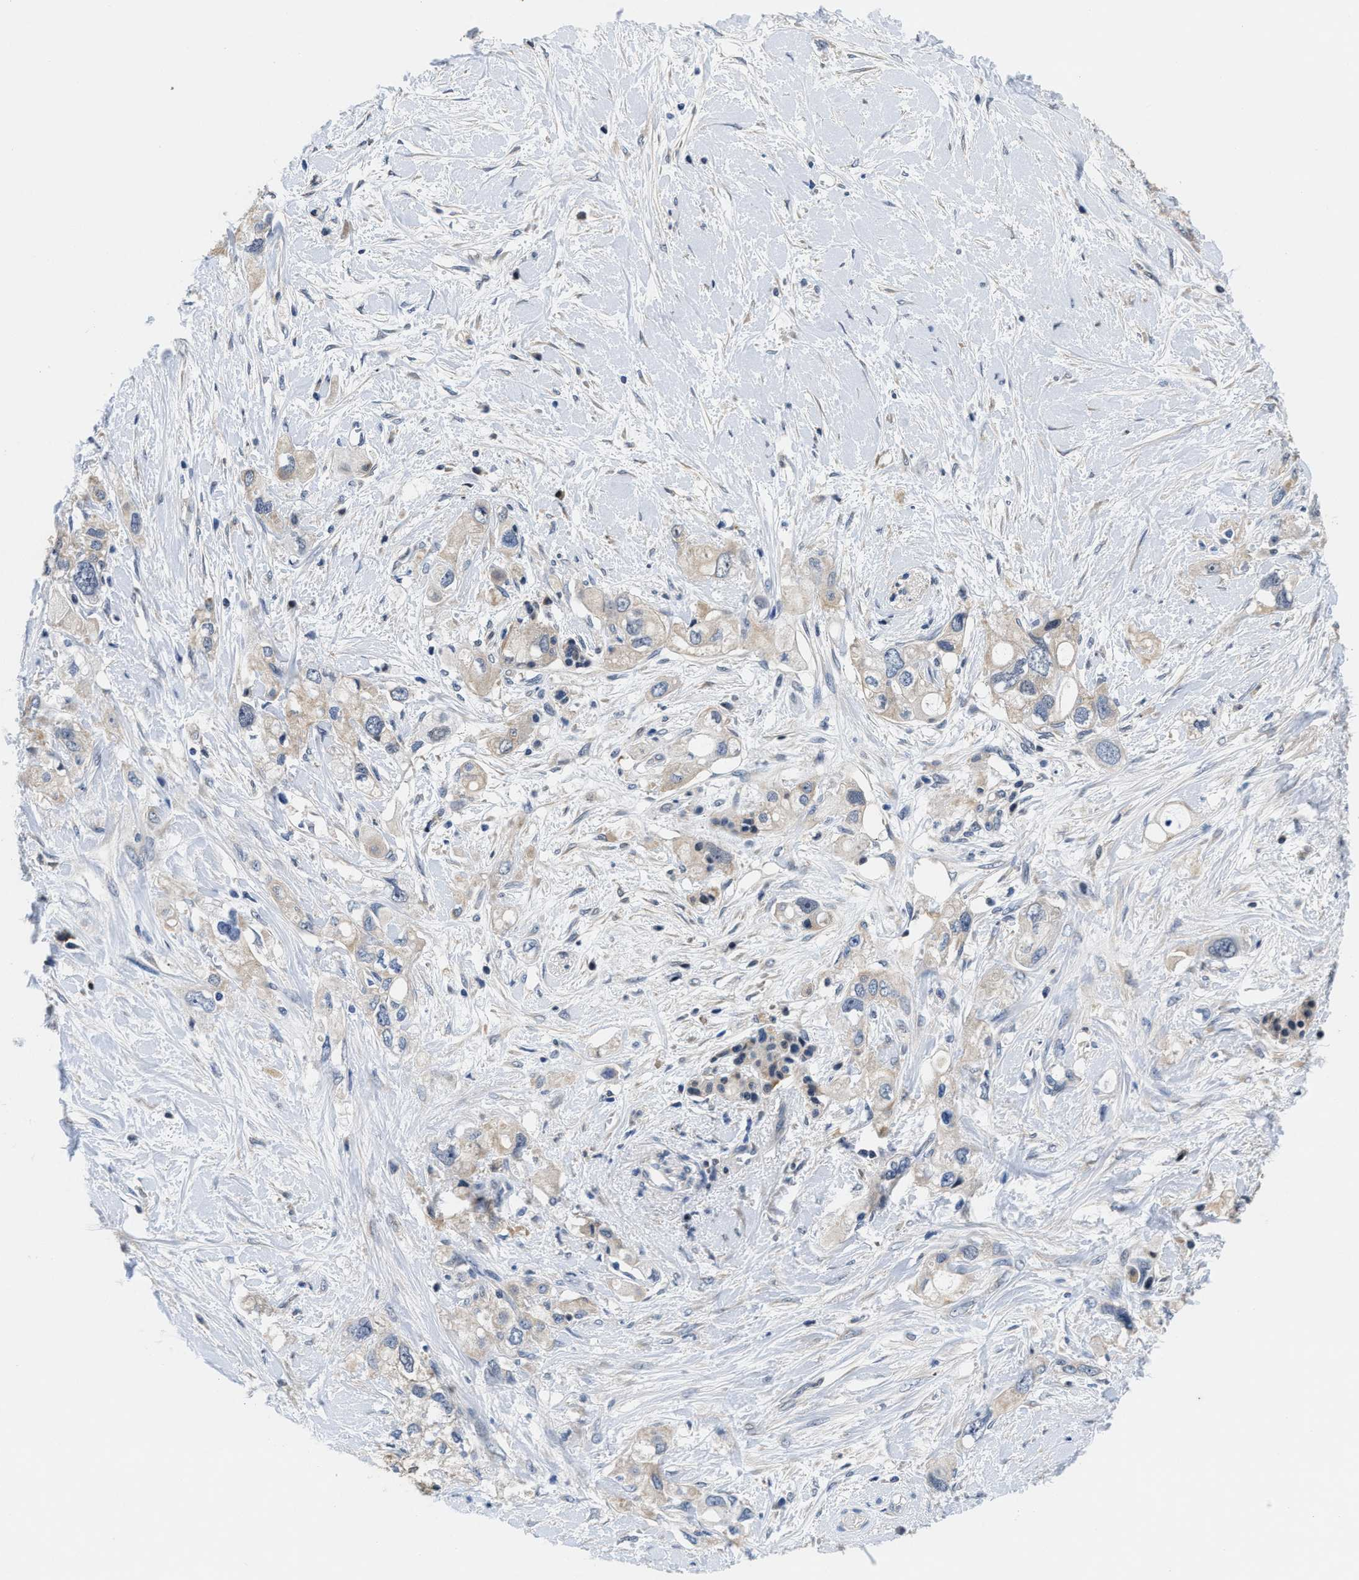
{"staining": {"intensity": "negative", "quantity": "none", "location": "none"}, "tissue": "pancreatic cancer", "cell_type": "Tumor cells", "image_type": "cancer", "snomed": [{"axis": "morphology", "description": "Adenocarcinoma, NOS"}, {"axis": "topography", "description": "Pancreas"}], "caption": "DAB (3,3'-diaminobenzidine) immunohistochemical staining of human adenocarcinoma (pancreatic) demonstrates no significant staining in tumor cells. (Stains: DAB immunohistochemistry with hematoxylin counter stain, Microscopy: brightfield microscopy at high magnification).", "gene": "PHPT1", "patient": {"sex": "female", "age": 56}}